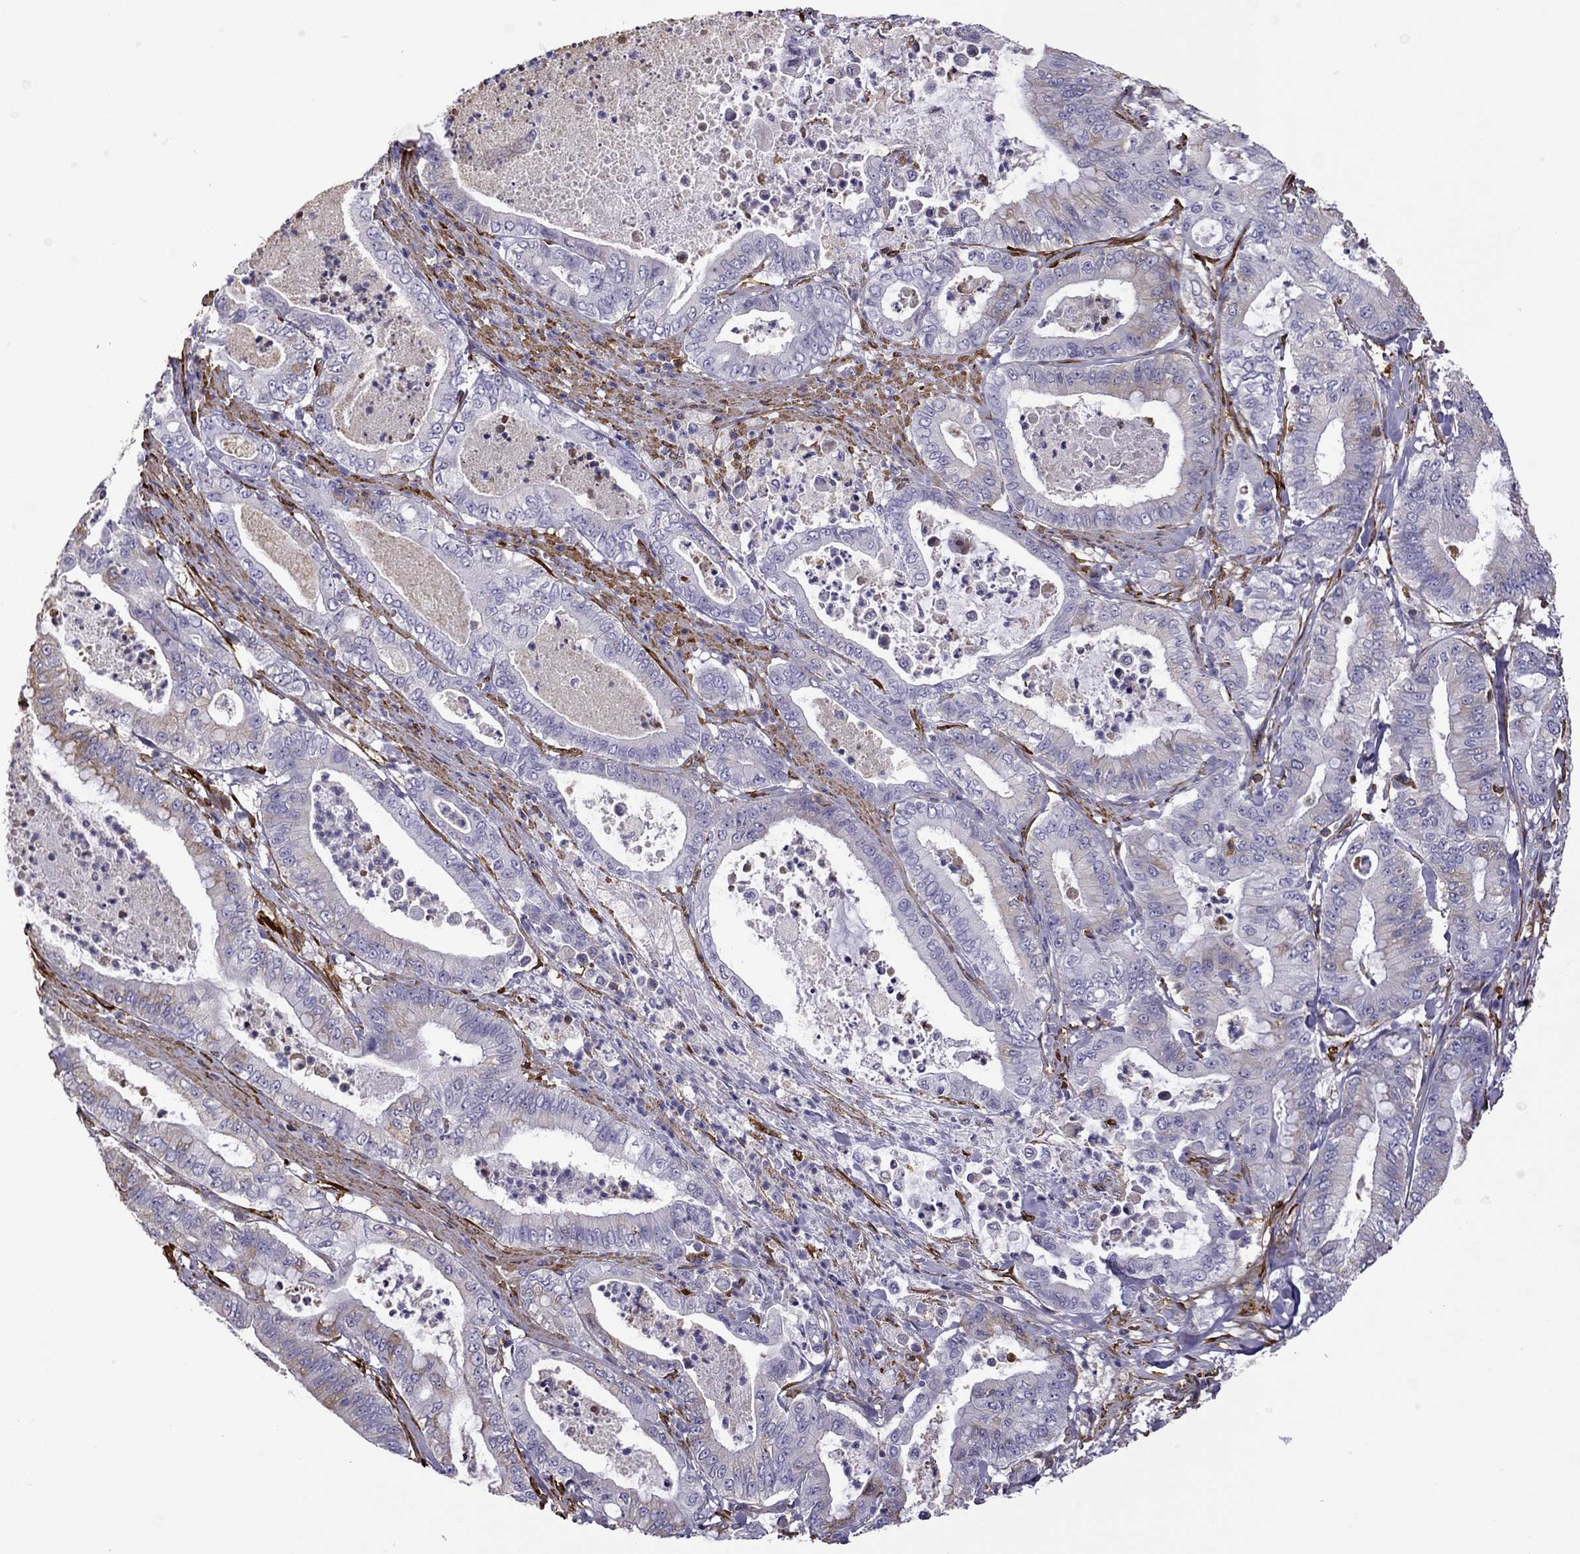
{"staining": {"intensity": "negative", "quantity": "none", "location": "none"}, "tissue": "pancreatic cancer", "cell_type": "Tumor cells", "image_type": "cancer", "snomed": [{"axis": "morphology", "description": "Adenocarcinoma, NOS"}, {"axis": "topography", "description": "Pancreas"}], "caption": "Immunohistochemical staining of human pancreatic cancer (adenocarcinoma) reveals no significant expression in tumor cells.", "gene": "MAP4", "patient": {"sex": "male", "age": 71}}